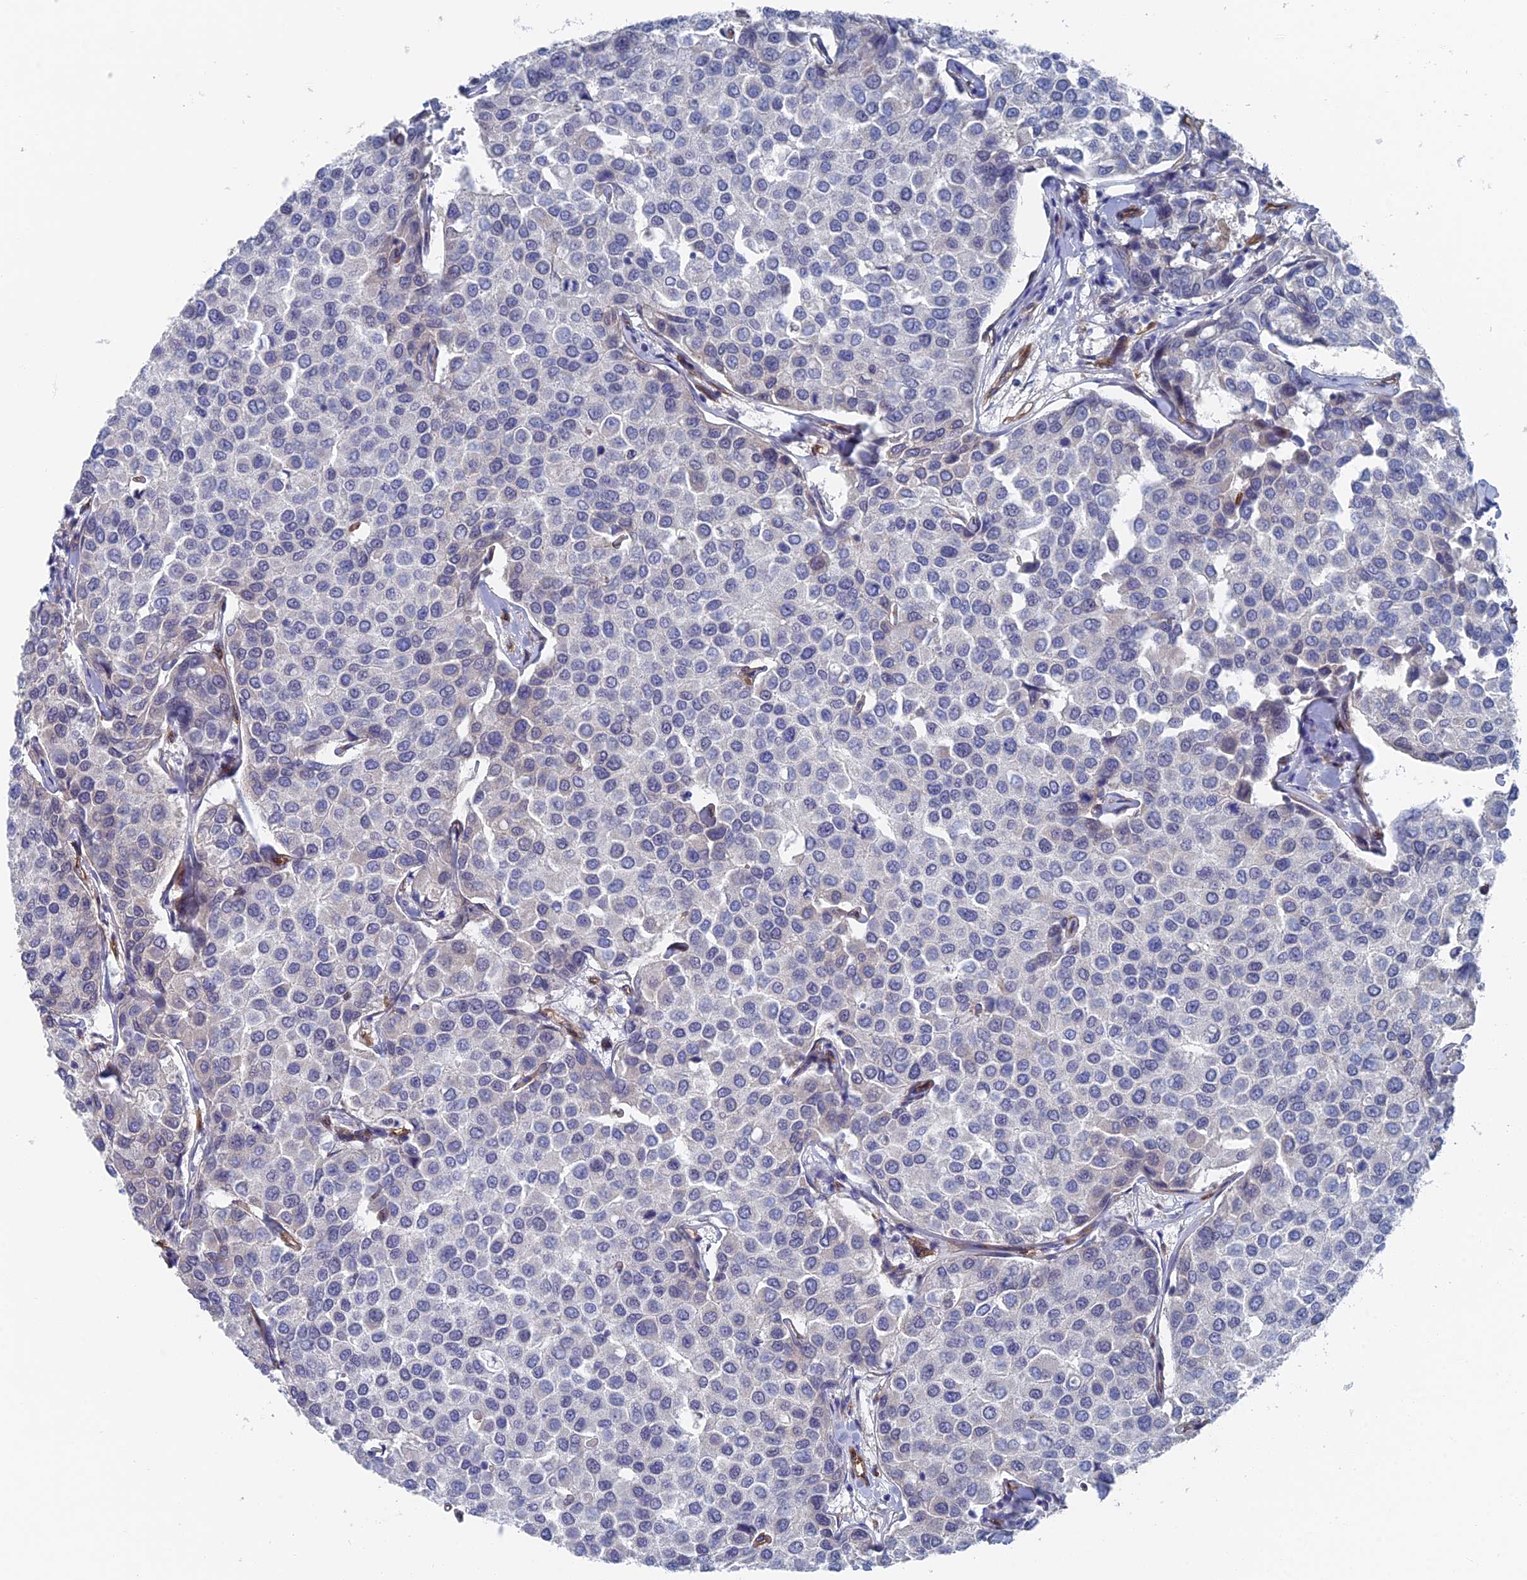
{"staining": {"intensity": "negative", "quantity": "none", "location": "none"}, "tissue": "breast cancer", "cell_type": "Tumor cells", "image_type": "cancer", "snomed": [{"axis": "morphology", "description": "Duct carcinoma"}, {"axis": "topography", "description": "Breast"}], "caption": "Micrograph shows no protein positivity in tumor cells of breast cancer tissue.", "gene": "ARAP3", "patient": {"sex": "female", "age": 55}}